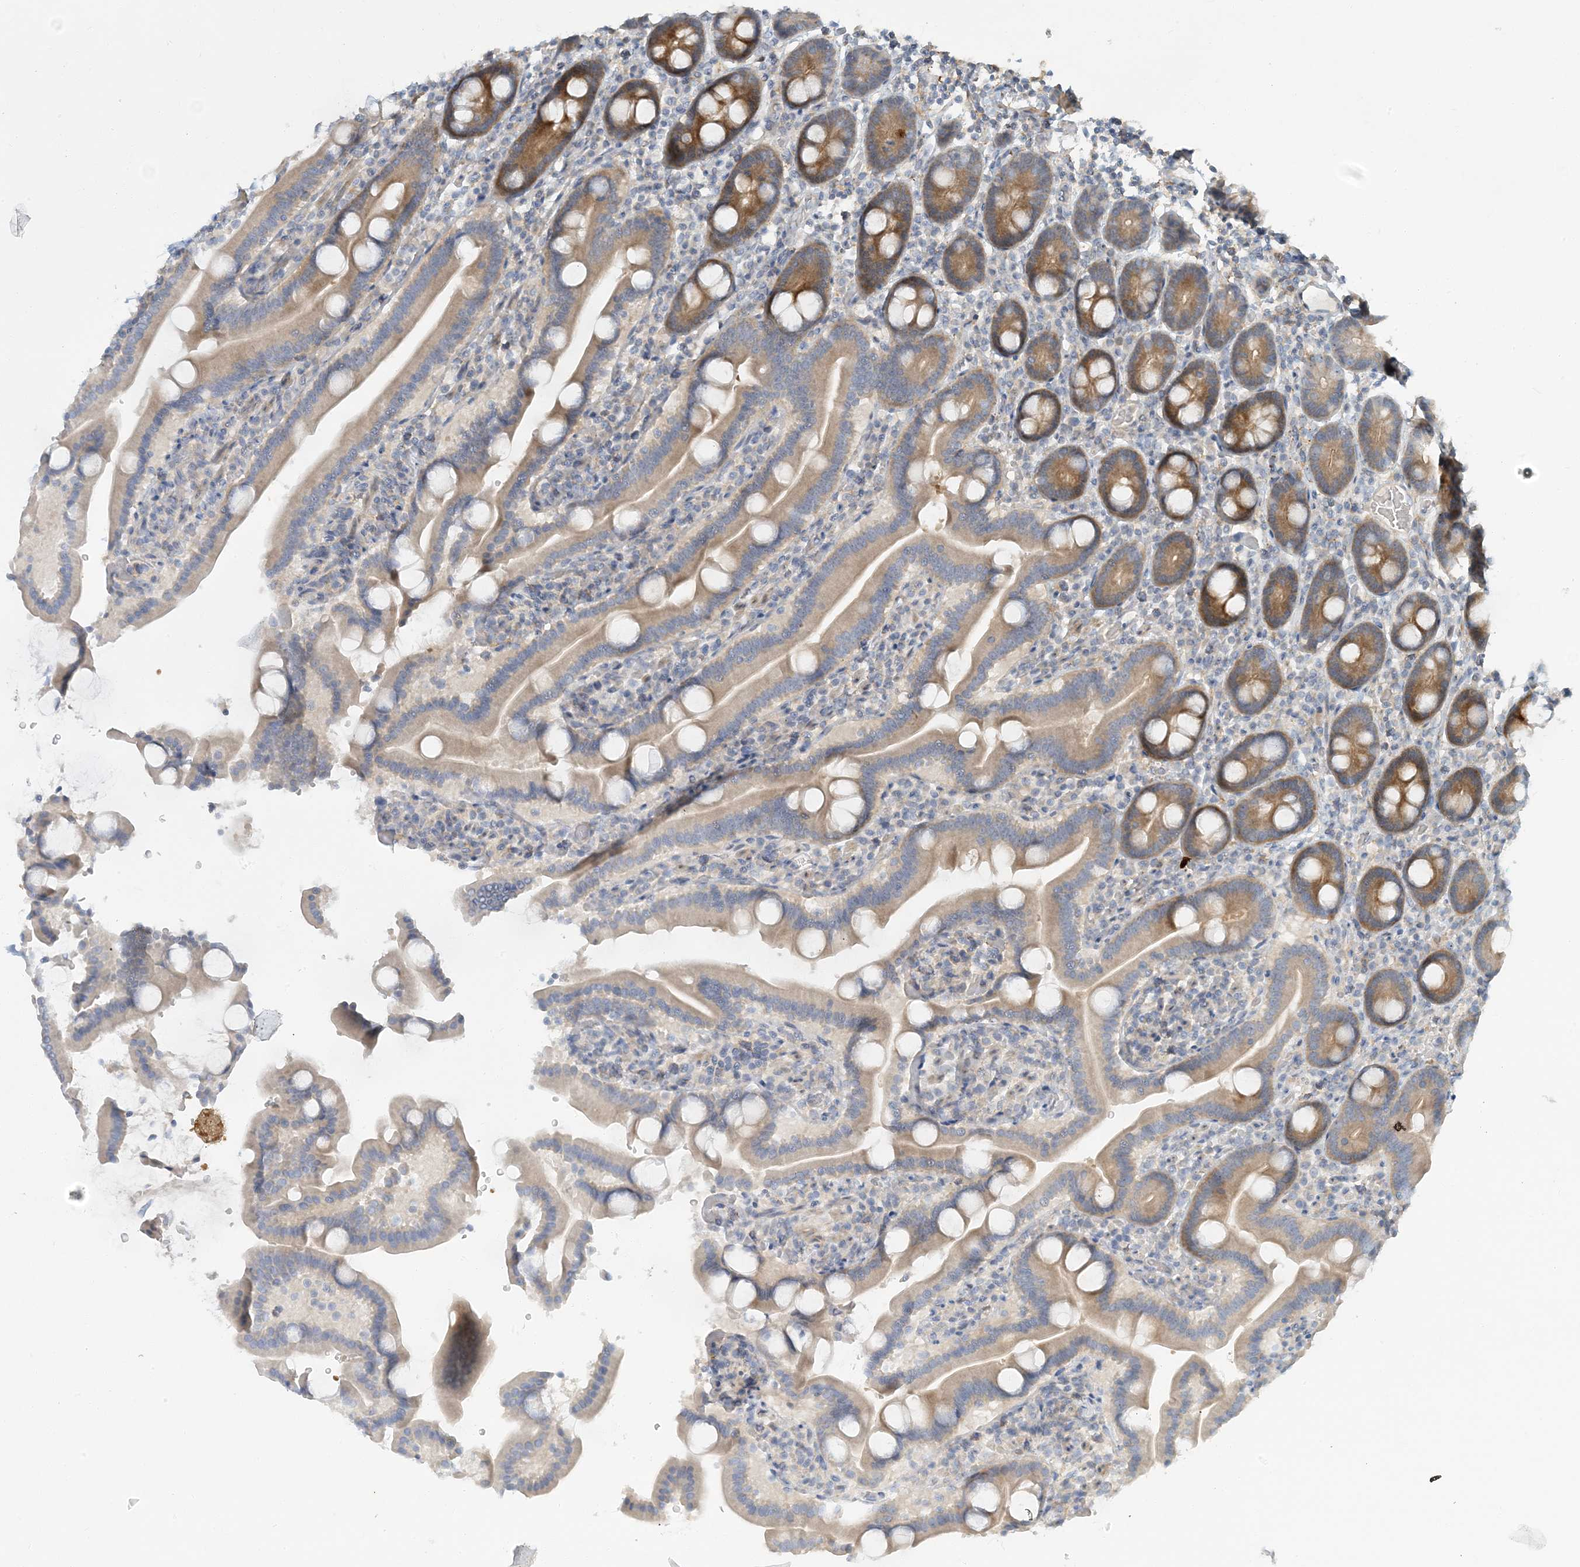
{"staining": {"intensity": "moderate", "quantity": ">75%", "location": "cytoplasmic/membranous"}, "tissue": "duodenum", "cell_type": "Glandular cells", "image_type": "normal", "snomed": [{"axis": "morphology", "description": "Normal tissue, NOS"}, {"axis": "topography", "description": "Duodenum"}], "caption": "Protein staining demonstrates moderate cytoplasmic/membranous expression in about >75% of glandular cells in normal duodenum.", "gene": "LTN1", "patient": {"sex": "male", "age": 55}}